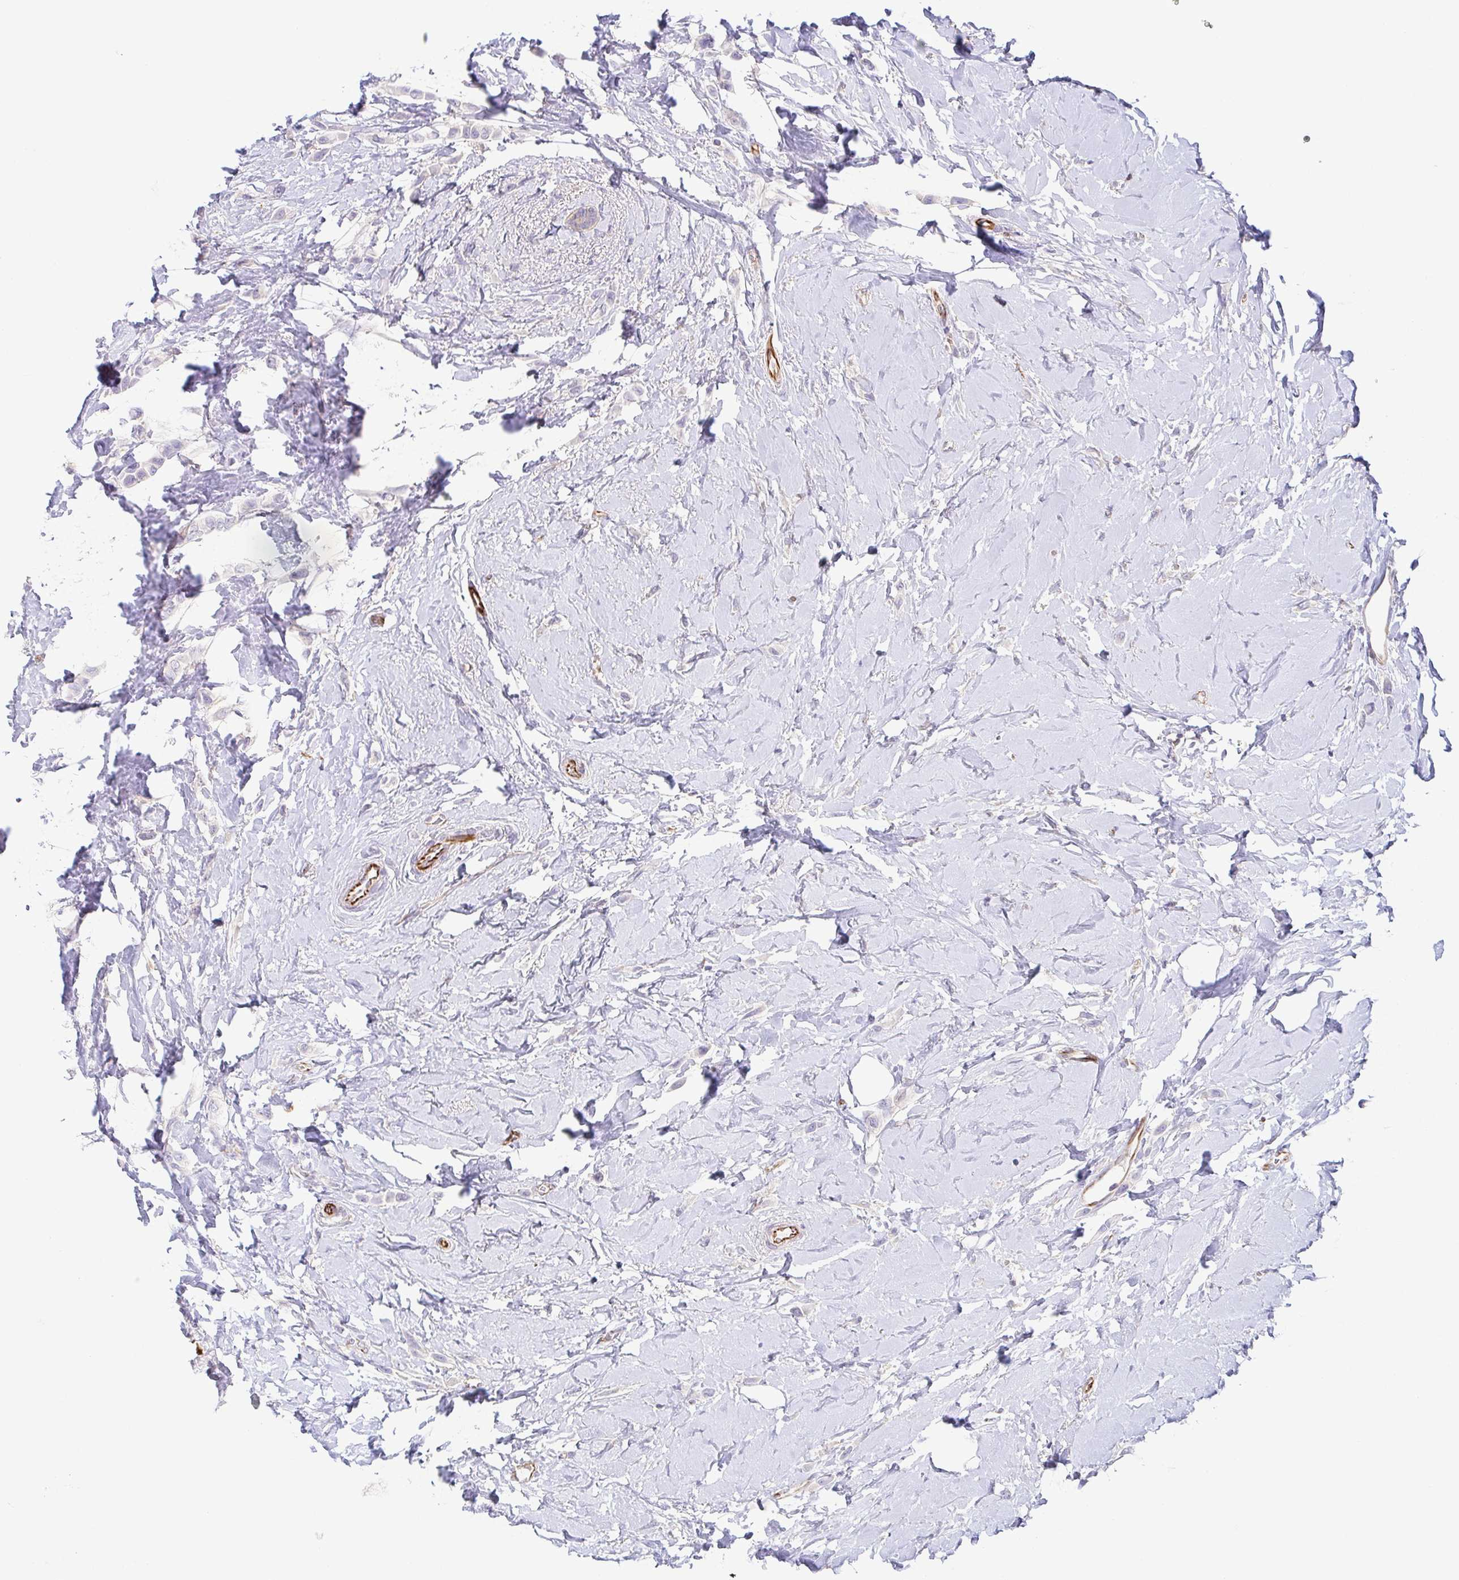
{"staining": {"intensity": "negative", "quantity": "none", "location": "none"}, "tissue": "breast cancer", "cell_type": "Tumor cells", "image_type": "cancer", "snomed": [{"axis": "morphology", "description": "Lobular carcinoma"}, {"axis": "topography", "description": "Breast"}], "caption": "Immunohistochemical staining of lobular carcinoma (breast) displays no significant positivity in tumor cells.", "gene": "COL17A1", "patient": {"sex": "female", "age": 66}}